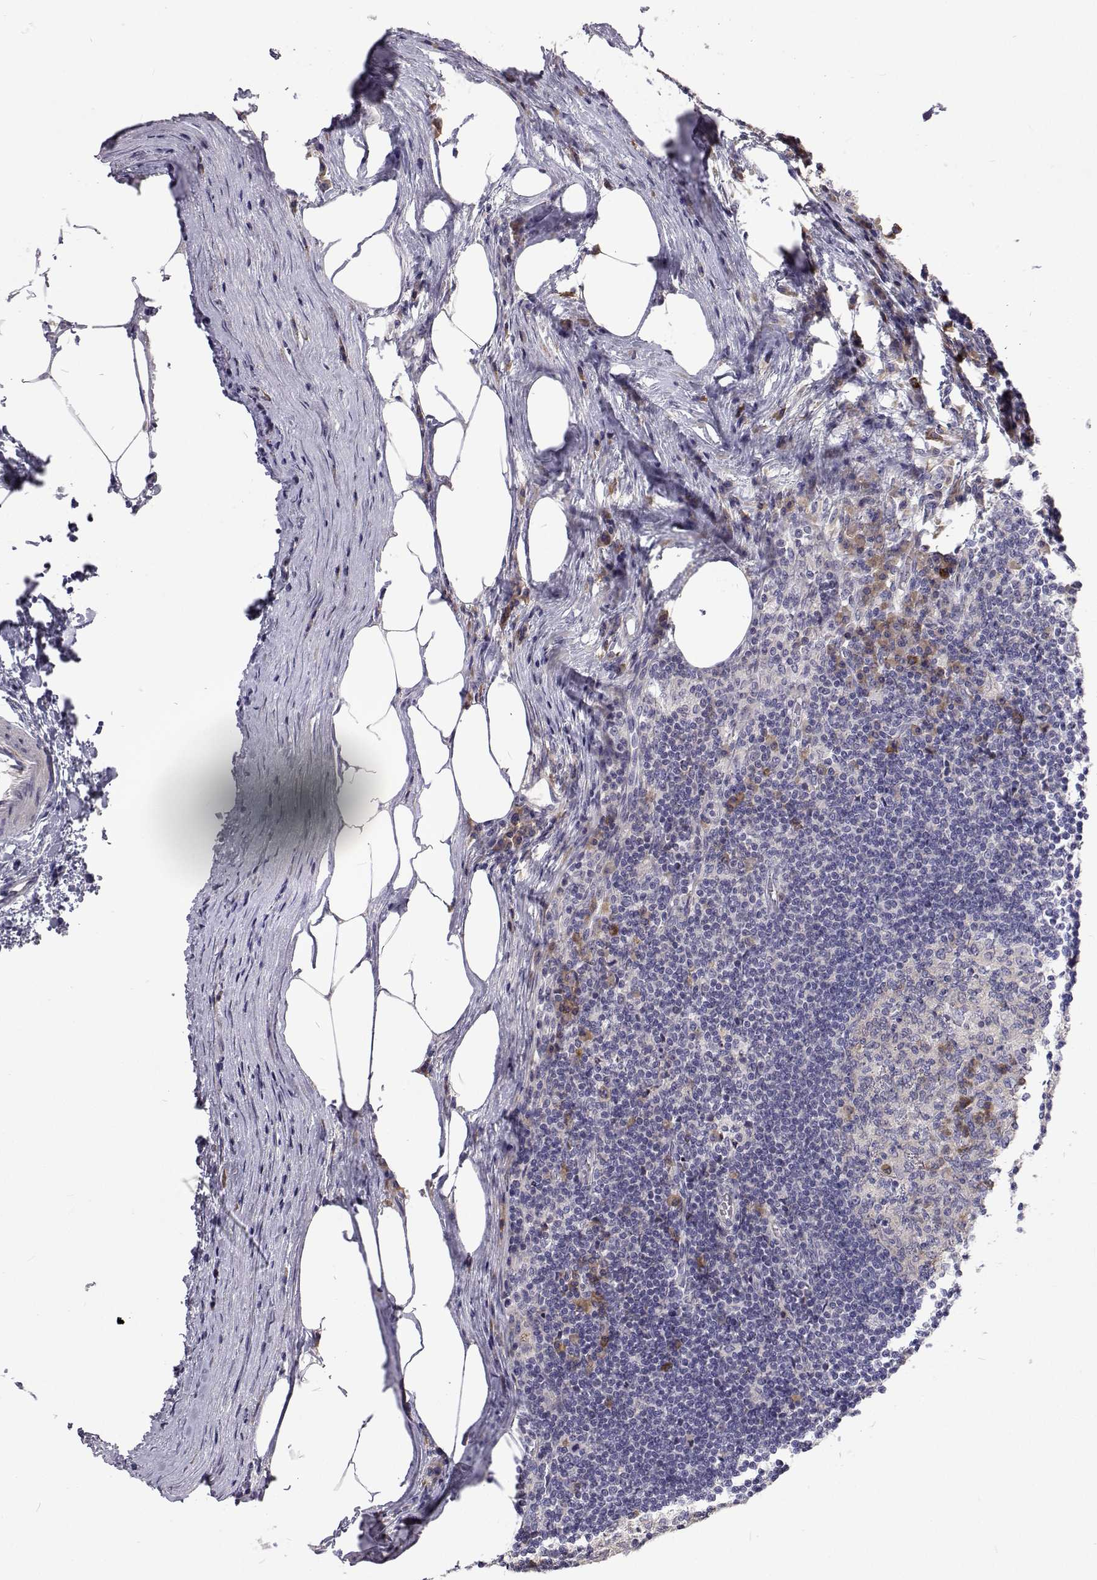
{"staining": {"intensity": "negative", "quantity": "none", "location": "none"}, "tissue": "lymph node", "cell_type": "Germinal center cells", "image_type": "normal", "snomed": [{"axis": "morphology", "description": "Normal tissue, NOS"}, {"axis": "topography", "description": "Lymph node"}], "caption": "This photomicrograph is of normal lymph node stained with immunohistochemistry to label a protein in brown with the nuclei are counter-stained blue. There is no positivity in germinal center cells.", "gene": "NPR3", "patient": {"sex": "male", "age": 67}}